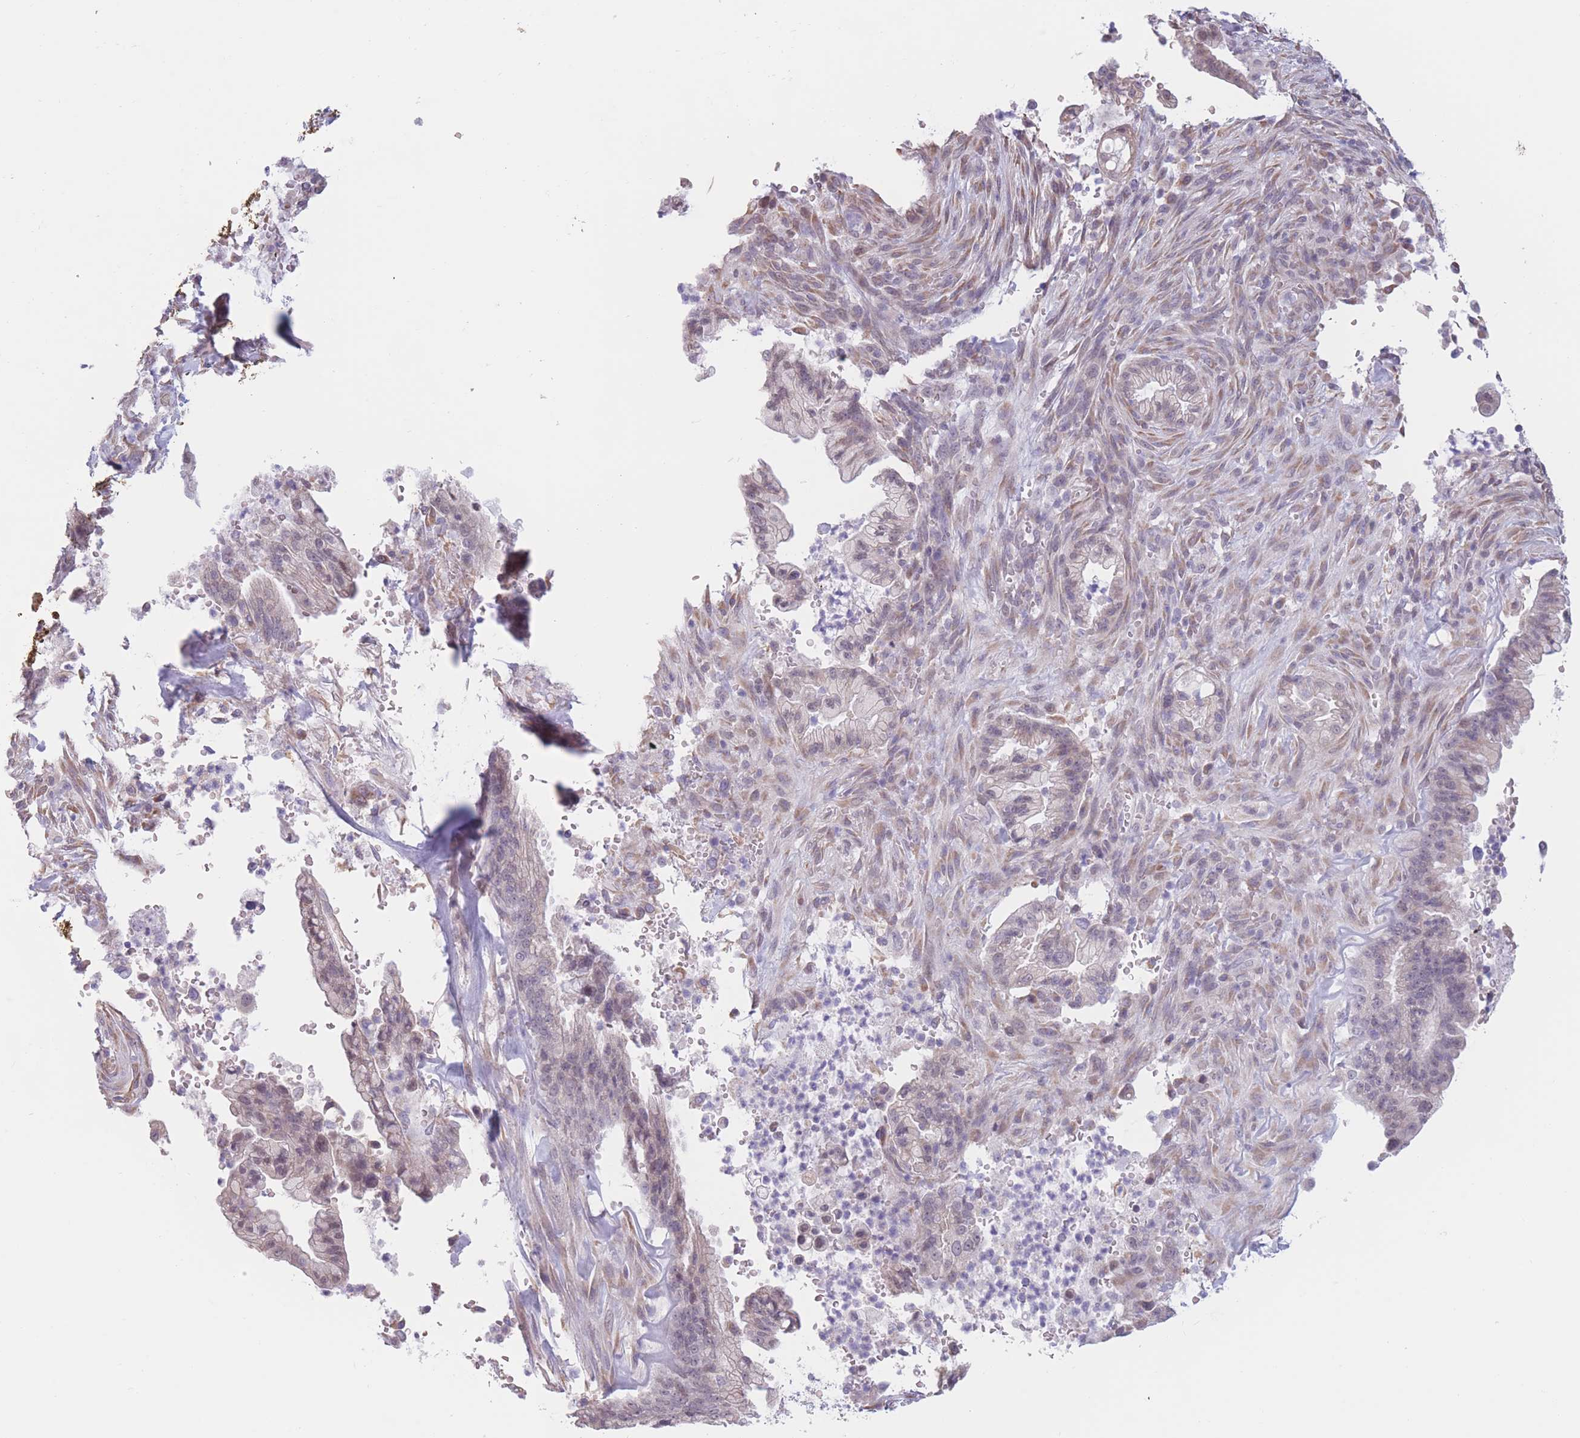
{"staining": {"intensity": "negative", "quantity": "none", "location": "none"}, "tissue": "pancreatic cancer", "cell_type": "Tumor cells", "image_type": "cancer", "snomed": [{"axis": "morphology", "description": "Adenocarcinoma, NOS"}, {"axis": "topography", "description": "Pancreas"}], "caption": "Tumor cells show no significant protein staining in pancreatic cancer (adenocarcinoma). Brightfield microscopy of immunohistochemistry (IHC) stained with DAB (brown) and hematoxylin (blue), captured at high magnification.", "gene": "COL27A1", "patient": {"sex": "male", "age": 44}}